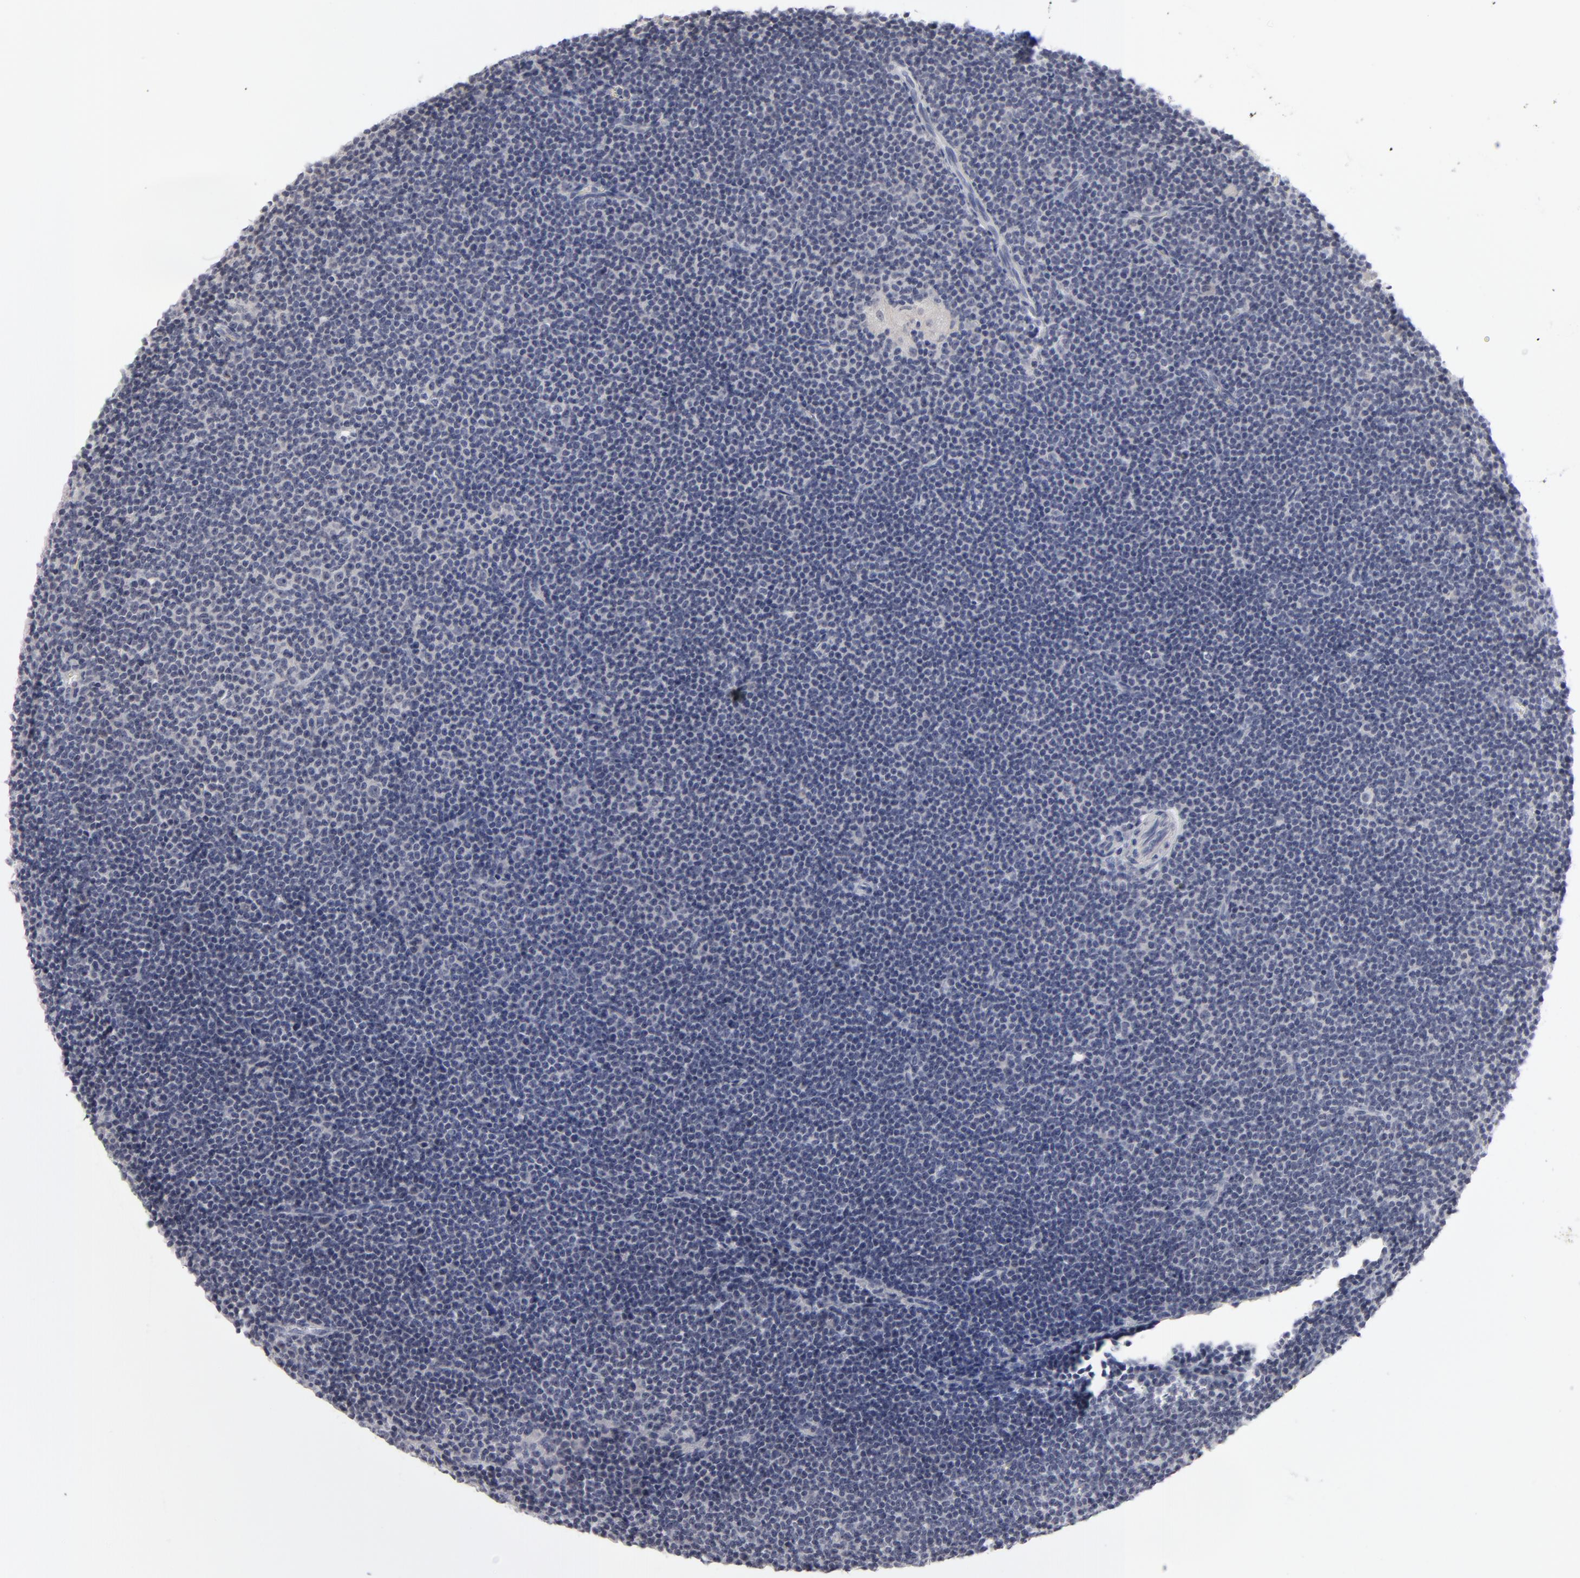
{"staining": {"intensity": "negative", "quantity": "none", "location": "none"}, "tissue": "lymphoma", "cell_type": "Tumor cells", "image_type": "cancer", "snomed": [{"axis": "morphology", "description": "Malignant lymphoma, non-Hodgkin's type, Low grade"}, {"axis": "topography", "description": "Lymph node"}], "caption": "DAB immunohistochemical staining of lymphoma demonstrates no significant positivity in tumor cells.", "gene": "KIAA1210", "patient": {"sex": "female", "age": 69}}